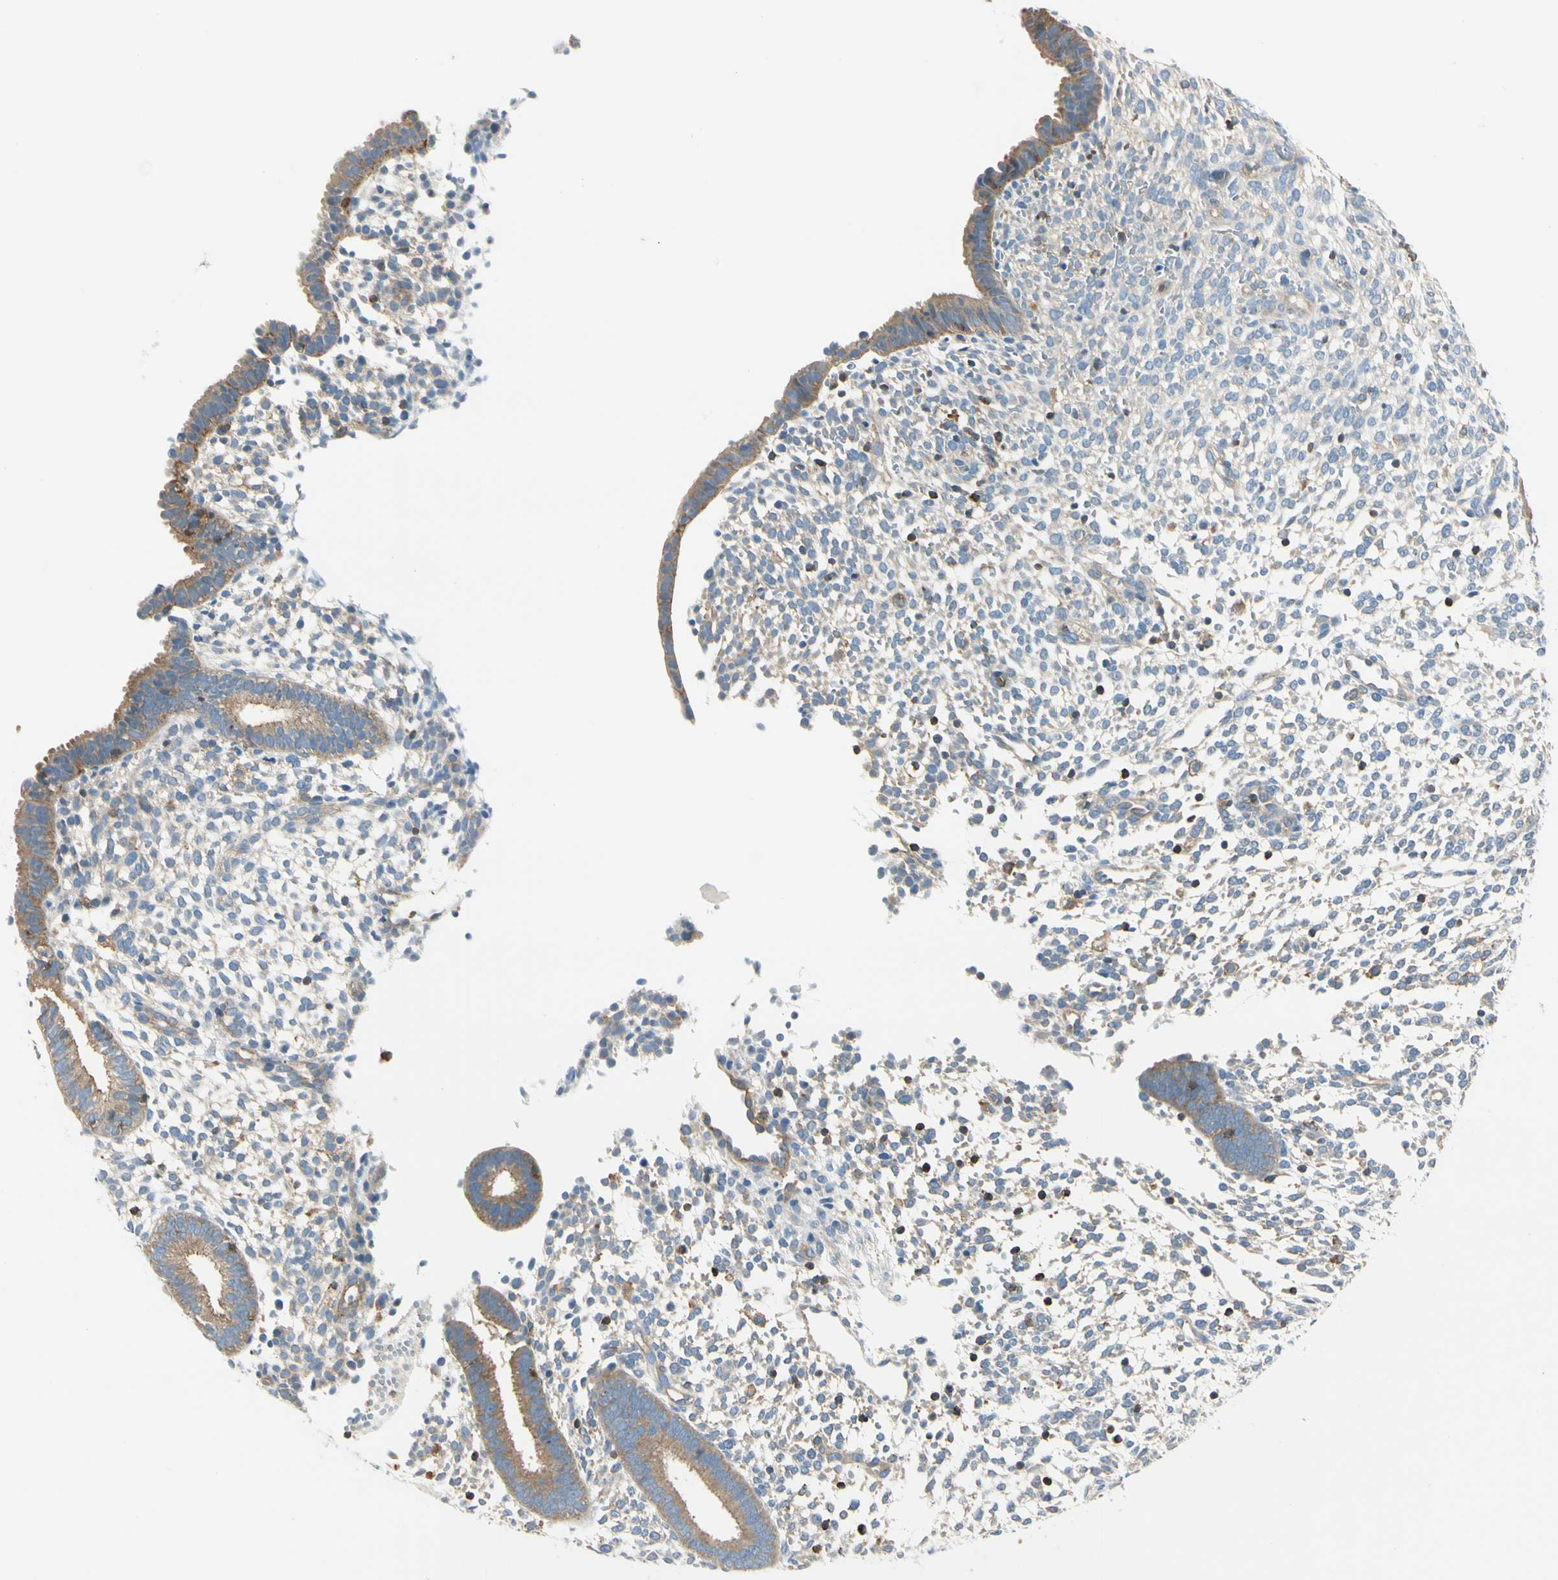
{"staining": {"intensity": "weak", "quantity": "25%-75%", "location": "cytoplasmic/membranous"}, "tissue": "endometrium", "cell_type": "Cells in endometrial stroma", "image_type": "normal", "snomed": [{"axis": "morphology", "description": "Normal tissue, NOS"}, {"axis": "topography", "description": "Endometrium"}], "caption": "An image of human endometrium stained for a protein displays weak cytoplasmic/membranous brown staining in cells in endometrial stroma. The staining was performed using DAB (3,3'-diaminobenzidine), with brown indicating positive protein expression. Nuclei are stained blue with hematoxylin.", "gene": "CAPZA2", "patient": {"sex": "female", "age": 35}}